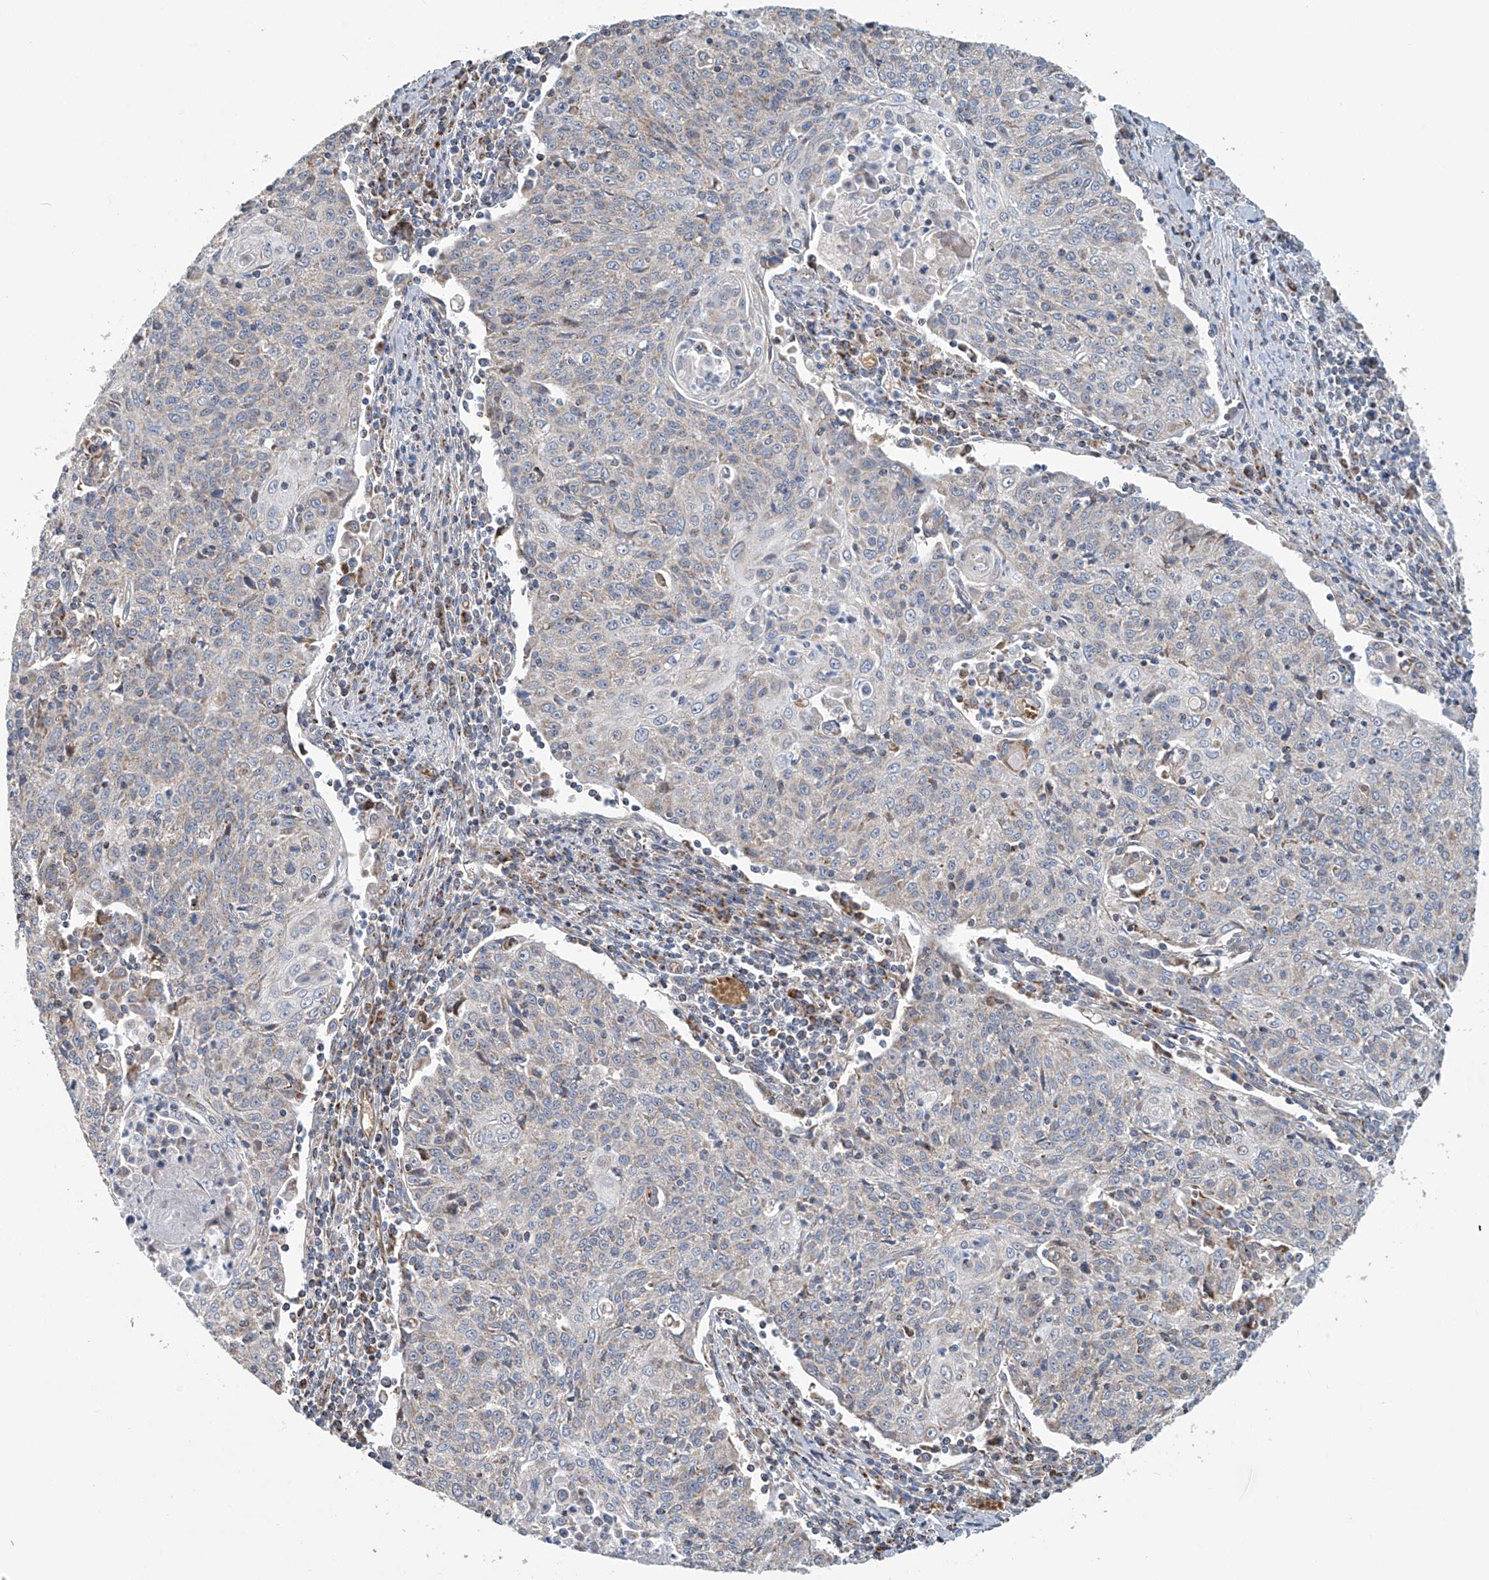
{"staining": {"intensity": "weak", "quantity": "<25%", "location": "cytoplasmic/membranous"}, "tissue": "cervical cancer", "cell_type": "Tumor cells", "image_type": "cancer", "snomed": [{"axis": "morphology", "description": "Squamous cell carcinoma, NOS"}, {"axis": "topography", "description": "Cervix"}], "caption": "Tumor cells are negative for protein expression in human cervical cancer (squamous cell carcinoma). (DAB immunohistochemistry (IHC), high magnification).", "gene": "COMMD1", "patient": {"sex": "female", "age": 48}}